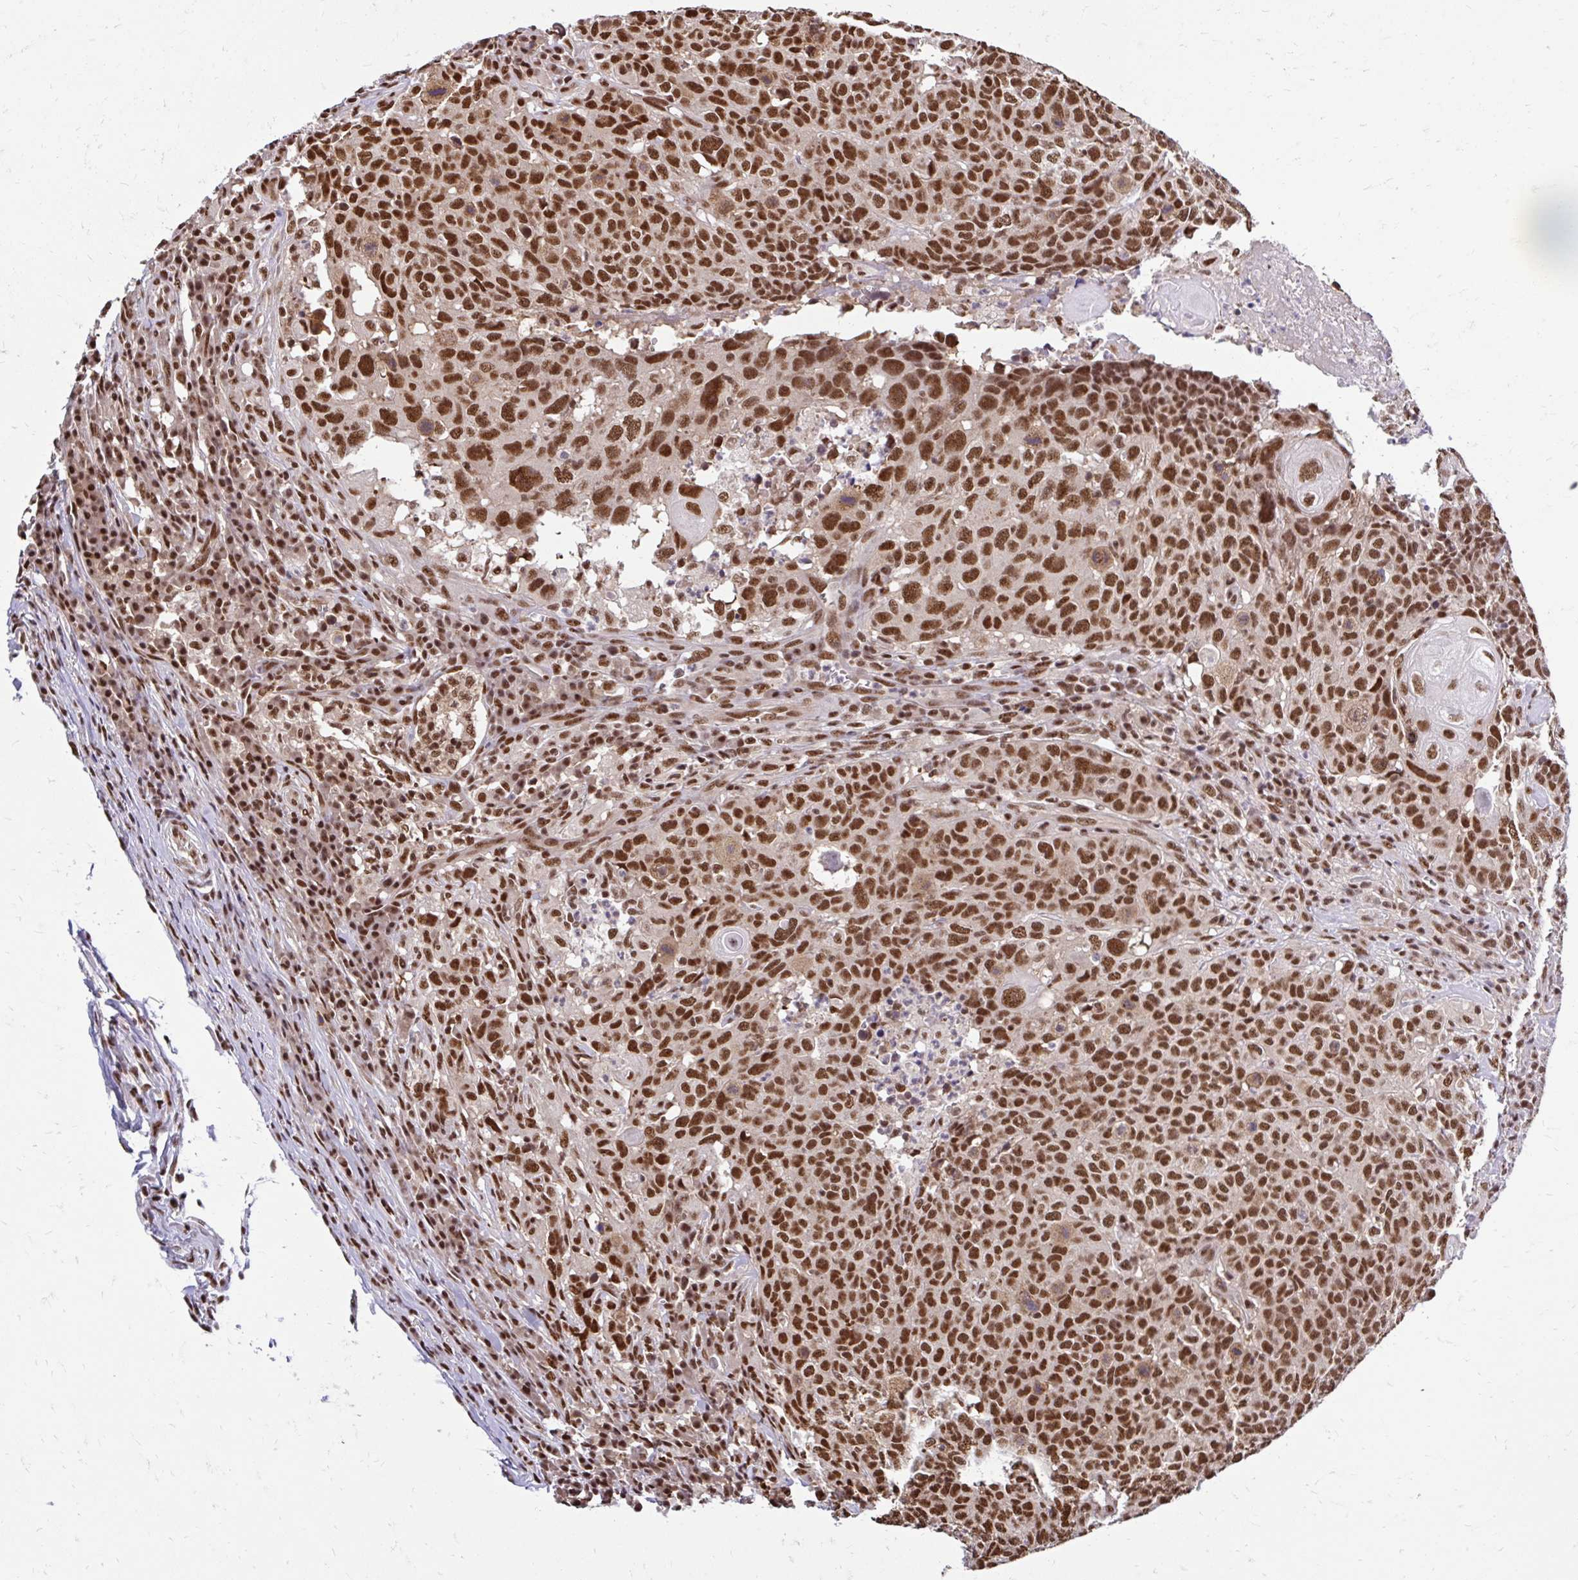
{"staining": {"intensity": "strong", "quantity": ">75%", "location": "nuclear"}, "tissue": "head and neck cancer", "cell_type": "Tumor cells", "image_type": "cancer", "snomed": [{"axis": "morphology", "description": "Normal tissue, NOS"}, {"axis": "morphology", "description": "Squamous cell carcinoma, NOS"}, {"axis": "topography", "description": "Skeletal muscle"}, {"axis": "topography", "description": "Vascular tissue"}, {"axis": "topography", "description": "Peripheral nerve tissue"}, {"axis": "topography", "description": "Head-Neck"}], "caption": "Head and neck cancer stained with IHC displays strong nuclear expression in about >75% of tumor cells. (IHC, brightfield microscopy, high magnification).", "gene": "ABCA9", "patient": {"sex": "male", "age": 66}}